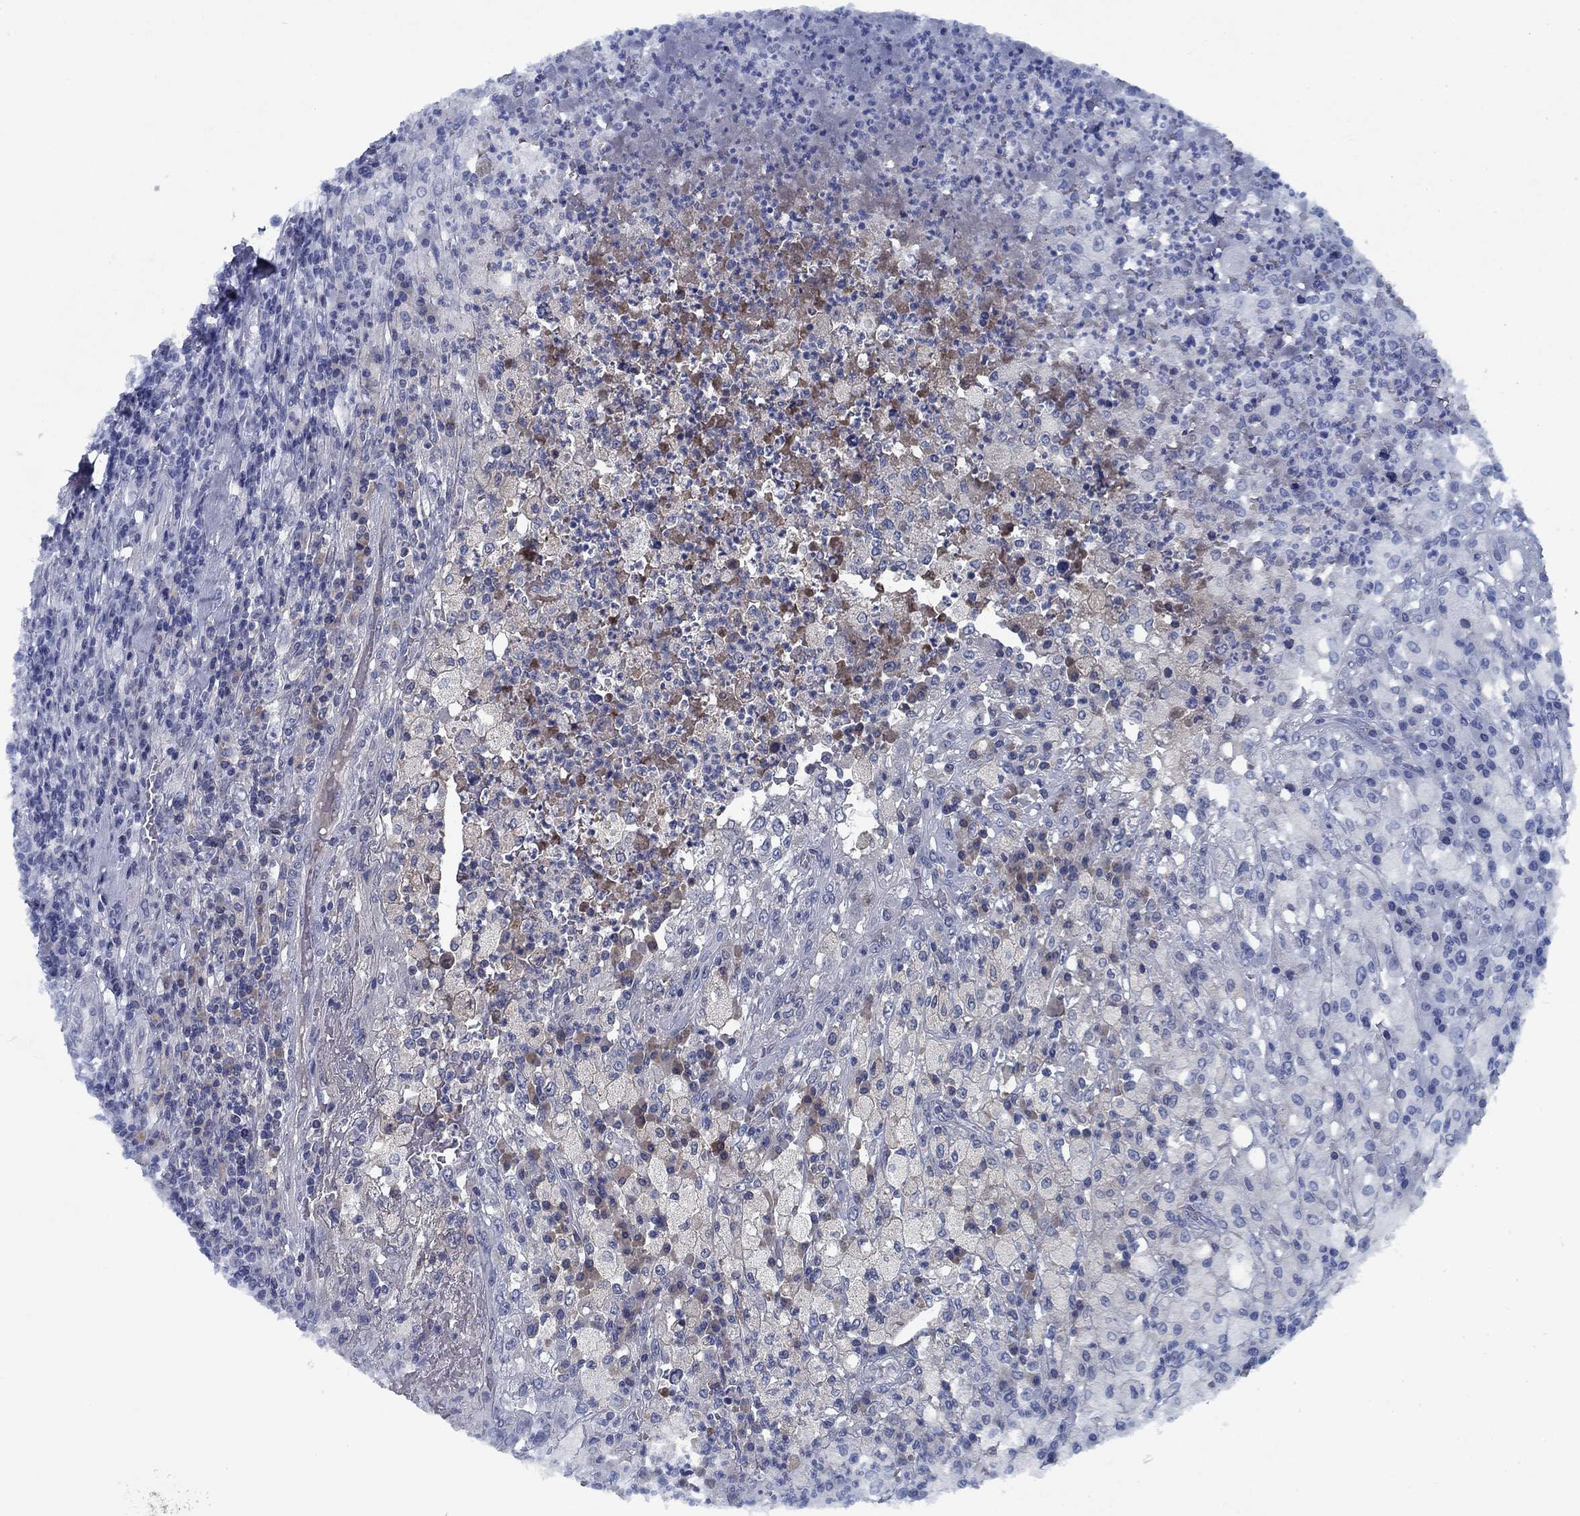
{"staining": {"intensity": "negative", "quantity": "none", "location": "none"}, "tissue": "testis cancer", "cell_type": "Tumor cells", "image_type": "cancer", "snomed": [{"axis": "morphology", "description": "Necrosis, NOS"}, {"axis": "morphology", "description": "Carcinoma, Embryonal, NOS"}, {"axis": "topography", "description": "Testis"}], "caption": "This is a image of immunohistochemistry (IHC) staining of testis cancer, which shows no staining in tumor cells. (DAB IHC with hematoxylin counter stain).", "gene": "PNMA8A", "patient": {"sex": "male", "age": 19}}